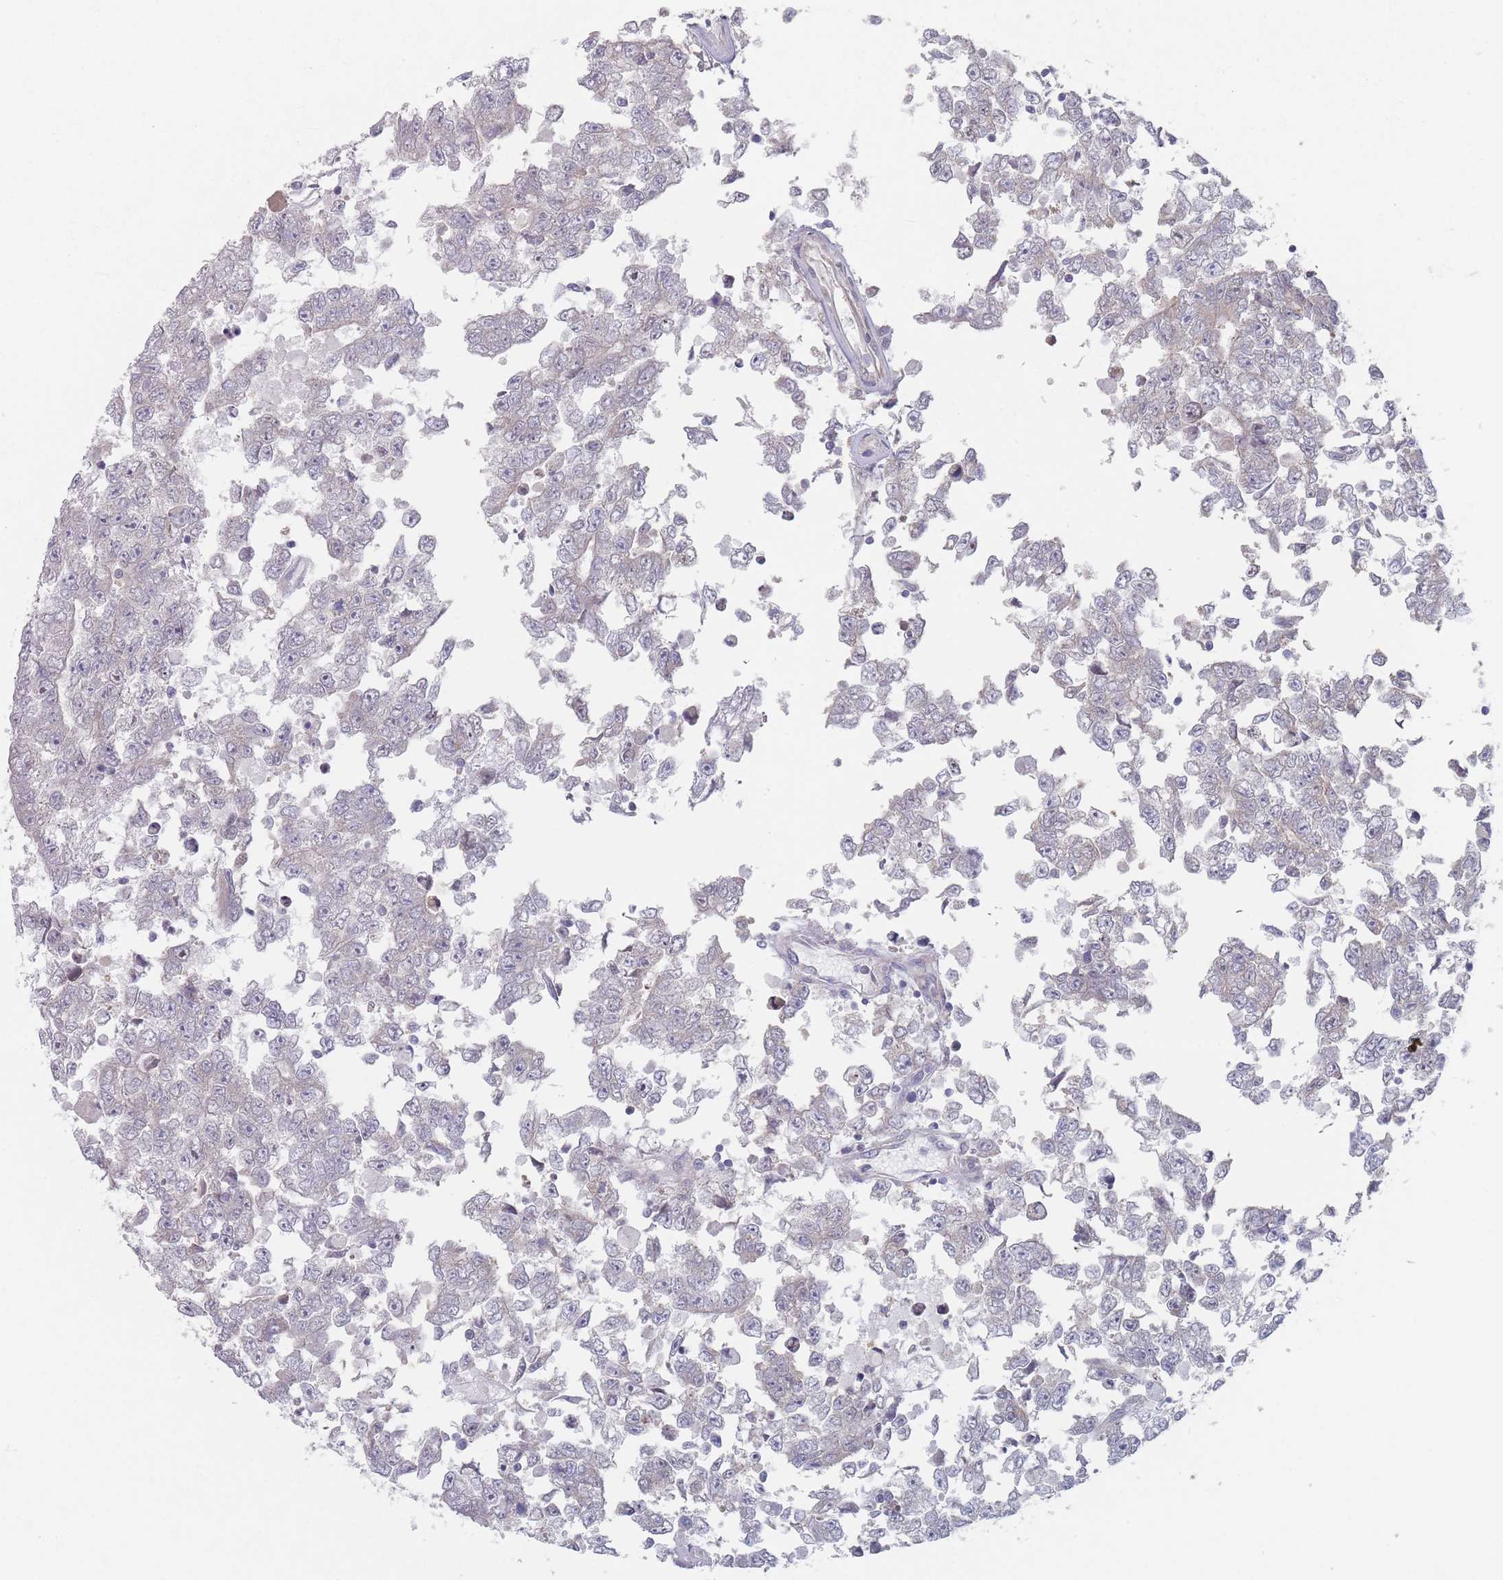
{"staining": {"intensity": "negative", "quantity": "none", "location": "none"}, "tissue": "testis cancer", "cell_type": "Tumor cells", "image_type": "cancer", "snomed": [{"axis": "morphology", "description": "Carcinoma, Embryonal, NOS"}, {"axis": "topography", "description": "Testis"}], "caption": "This histopathology image is of testis cancer stained with IHC to label a protein in brown with the nuclei are counter-stained blue. There is no positivity in tumor cells.", "gene": "EFCC1", "patient": {"sex": "male", "age": 25}}